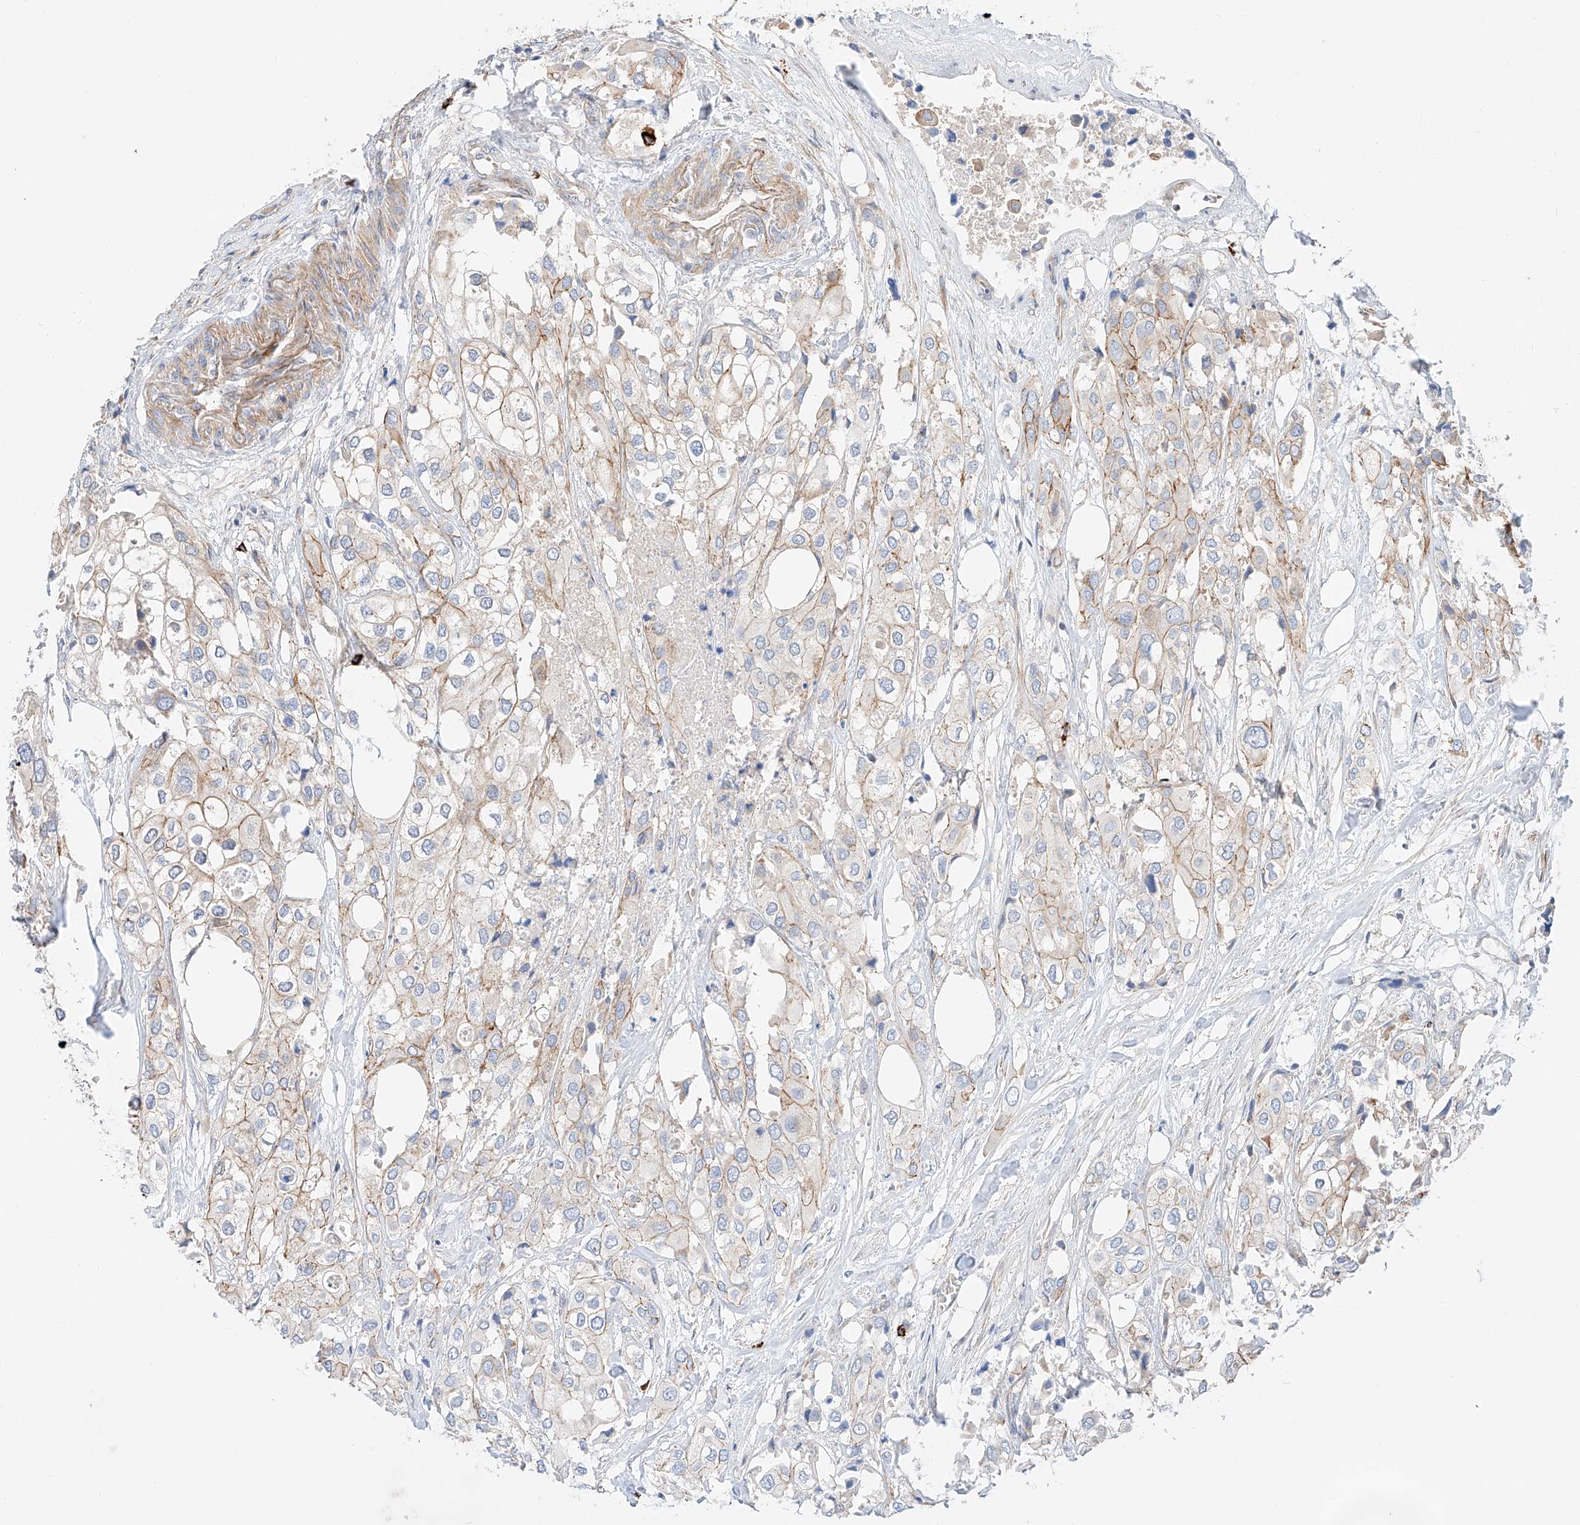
{"staining": {"intensity": "moderate", "quantity": "<25%", "location": "cytoplasmic/membranous"}, "tissue": "urothelial cancer", "cell_type": "Tumor cells", "image_type": "cancer", "snomed": [{"axis": "morphology", "description": "Urothelial carcinoma, High grade"}, {"axis": "topography", "description": "Urinary bladder"}], "caption": "Immunohistochemistry of urothelial cancer demonstrates low levels of moderate cytoplasmic/membranous positivity in approximately <25% of tumor cells.", "gene": "MINDY4", "patient": {"sex": "male", "age": 64}}